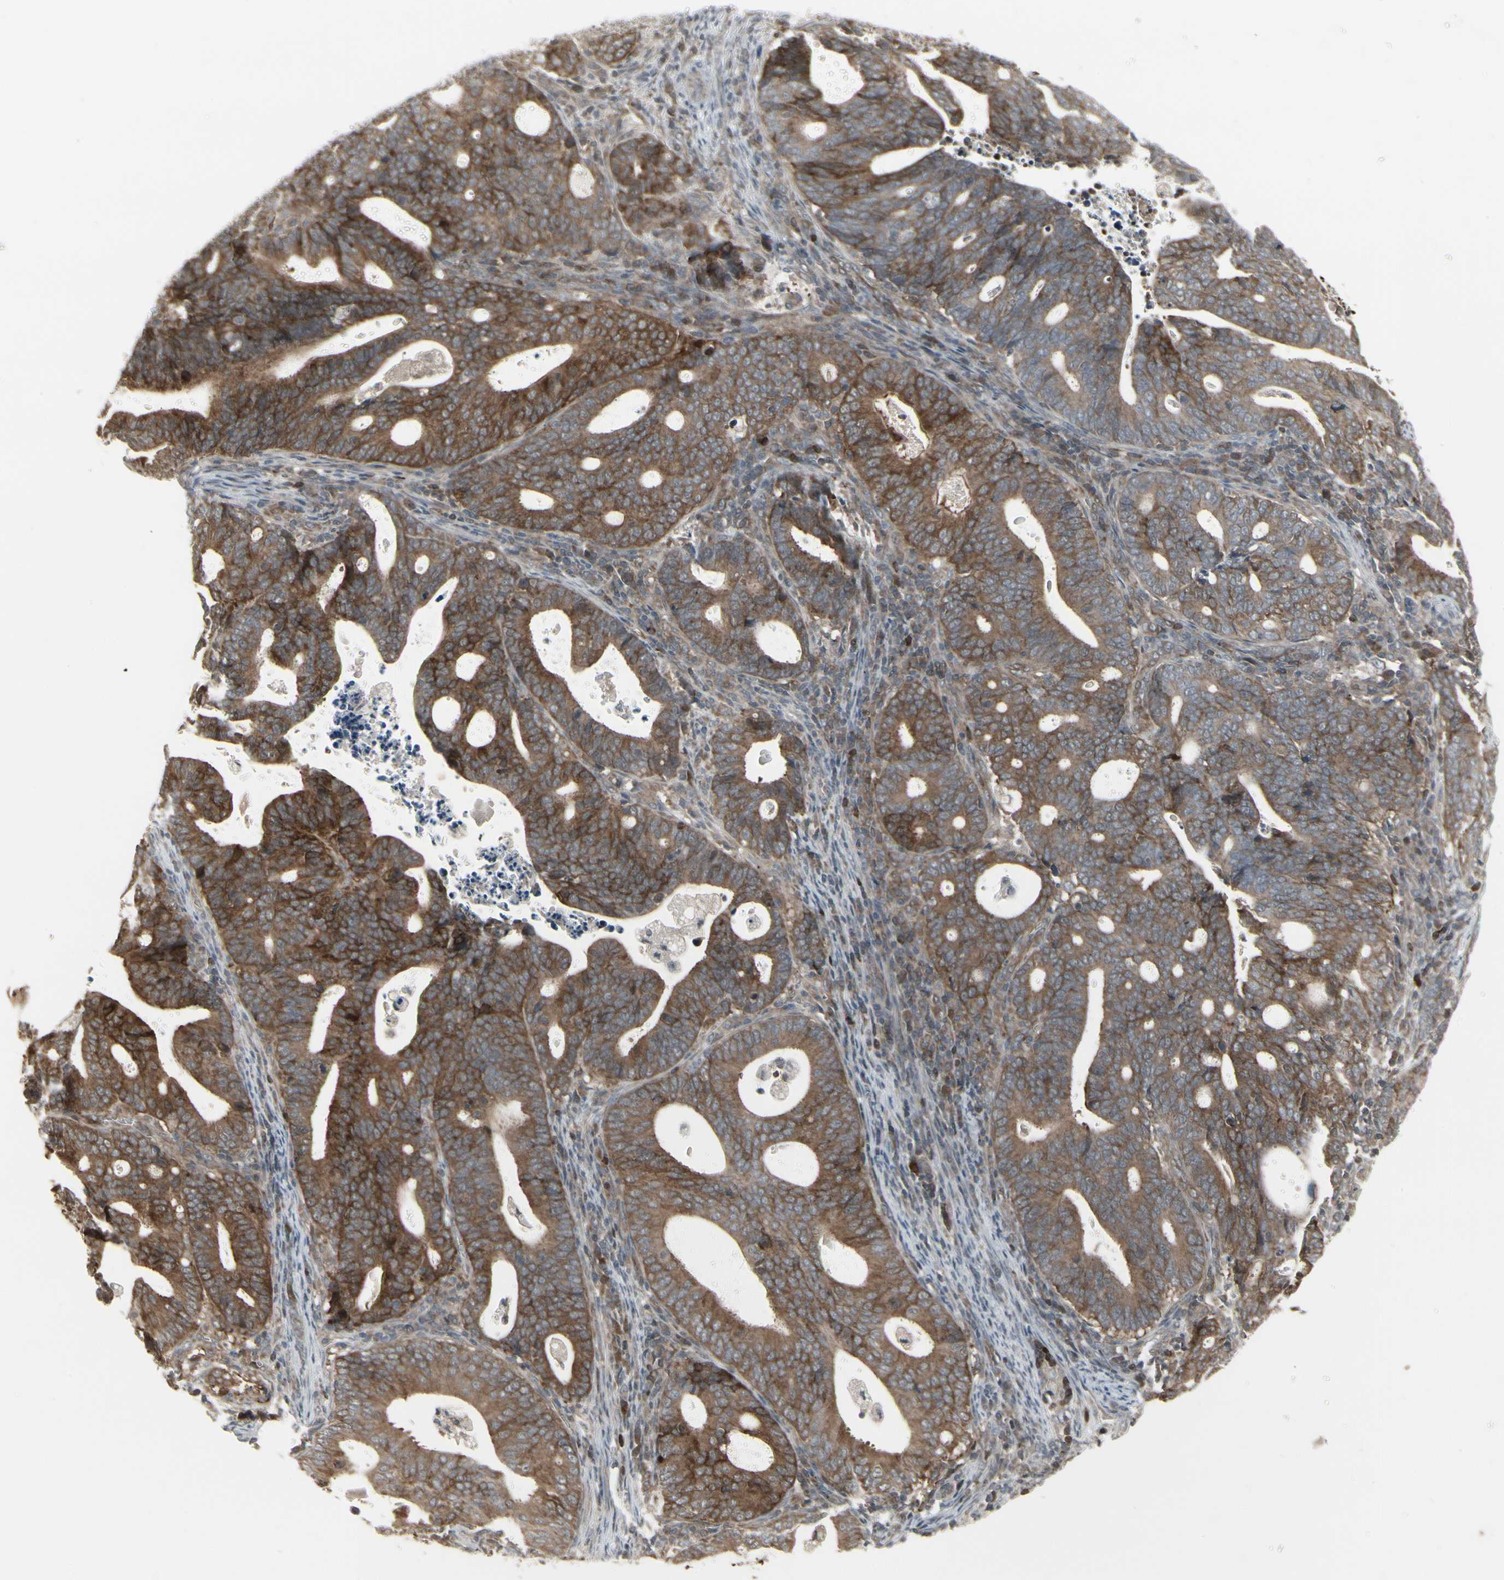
{"staining": {"intensity": "strong", "quantity": ">75%", "location": "cytoplasmic/membranous"}, "tissue": "endometrial cancer", "cell_type": "Tumor cells", "image_type": "cancer", "snomed": [{"axis": "morphology", "description": "Adenocarcinoma, NOS"}, {"axis": "topography", "description": "Uterus"}], "caption": "IHC staining of adenocarcinoma (endometrial), which shows high levels of strong cytoplasmic/membranous expression in about >75% of tumor cells indicating strong cytoplasmic/membranous protein staining. The staining was performed using DAB (brown) for protein detection and nuclei were counterstained in hematoxylin (blue).", "gene": "IGFBP6", "patient": {"sex": "female", "age": 83}}